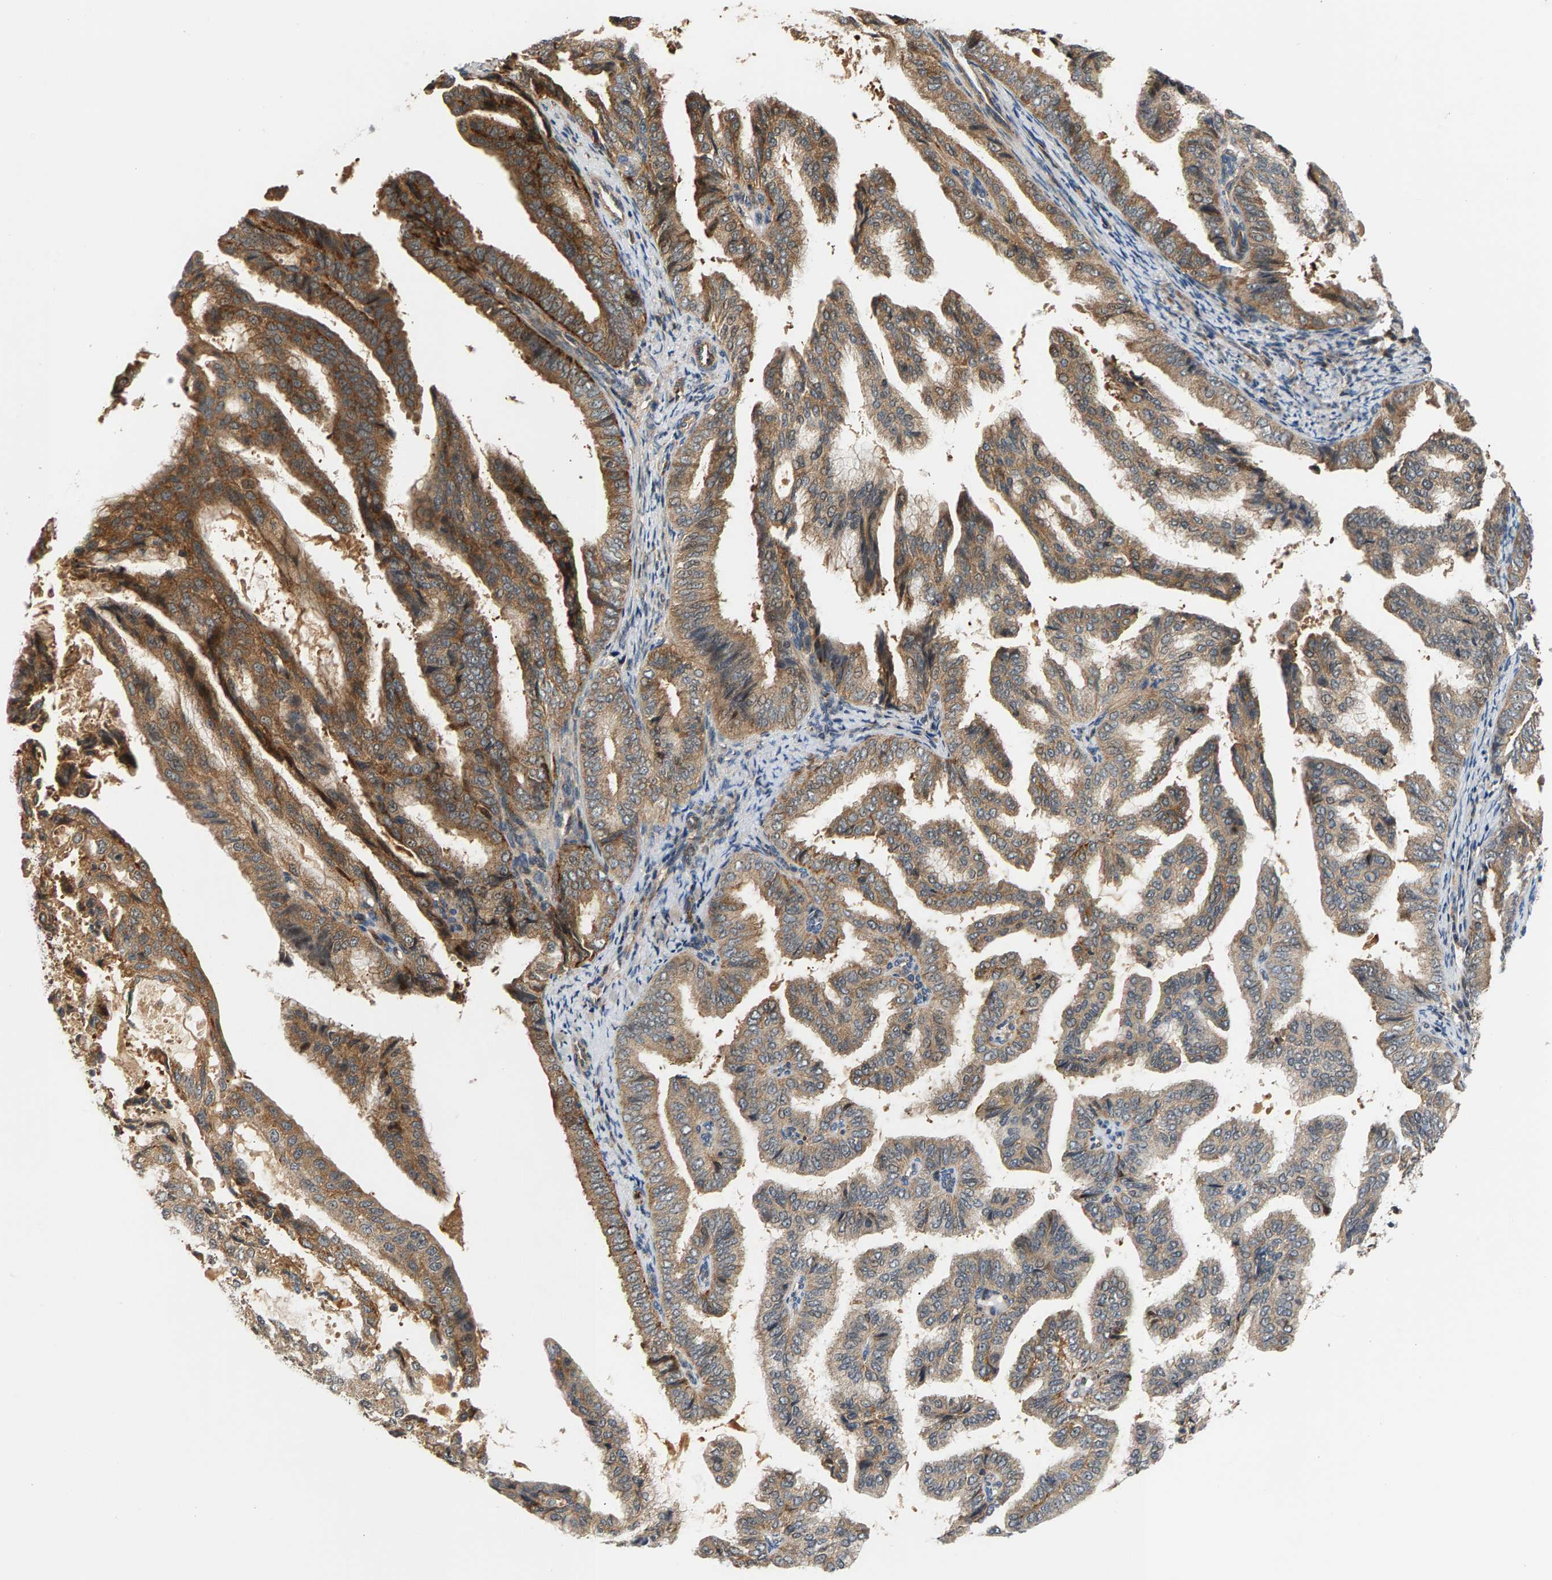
{"staining": {"intensity": "moderate", "quantity": ">75%", "location": "cytoplasmic/membranous"}, "tissue": "endometrial cancer", "cell_type": "Tumor cells", "image_type": "cancer", "snomed": [{"axis": "morphology", "description": "Adenocarcinoma, NOS"}, {"axis": "topography", "description": "Endometrium"}], "caption": "Endometrial cancer stained for a protein shows moderate cytoplasmic/membranous positivity in tumor cells. (DAB (3,3'-diaminobenzidine) = brown stain, brightfield microscopy at high magnification).", "gene": "MAP2K5", "patient": {"sex": "female", "age": 58}}